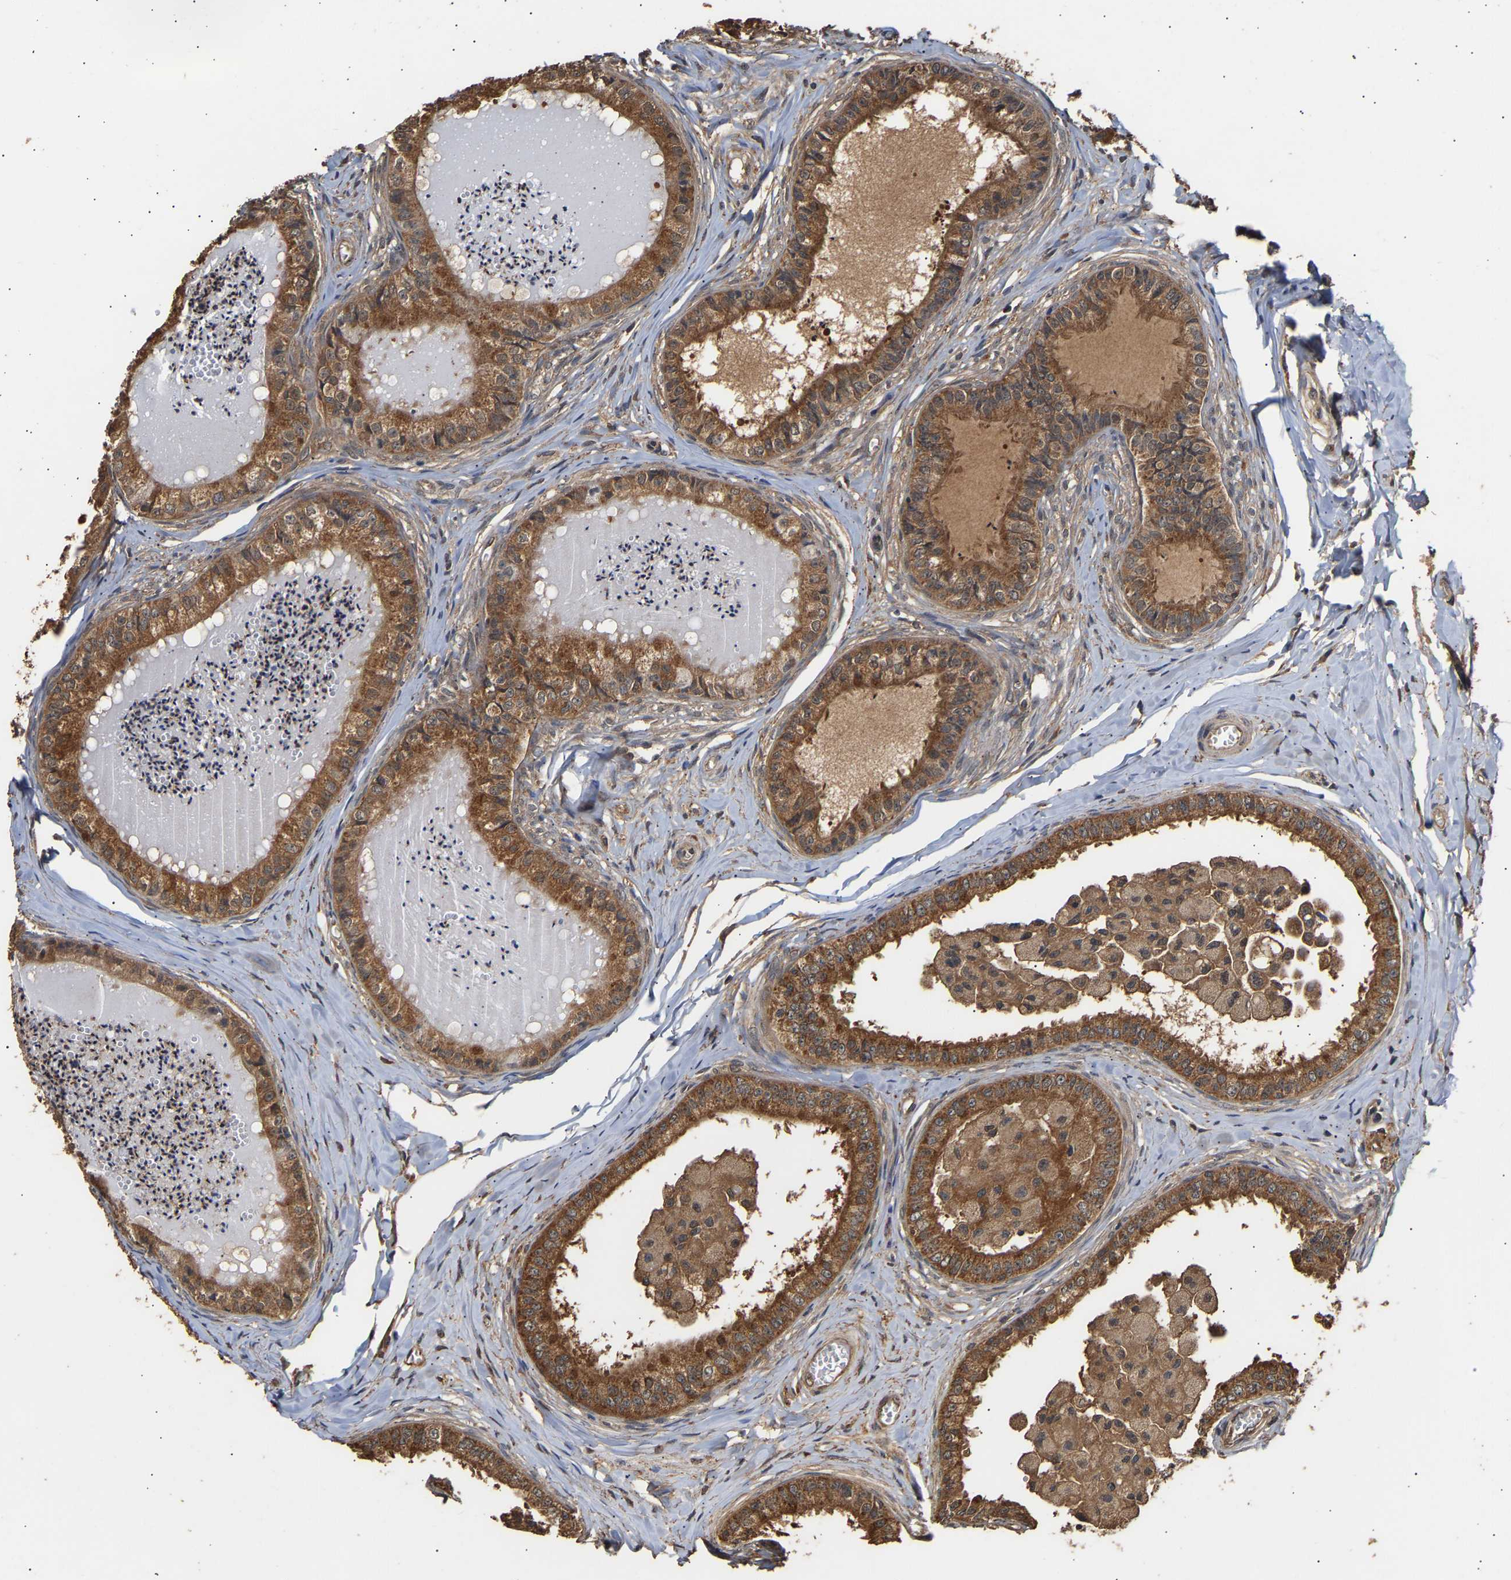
{"staining": {"intensity": "moderate", "quantity": ">75%", "location": "cytoplasmic/membranous"}, "tissue": "epididymis", "cell_type": "Glandular cells", "image_type": "normal", "snomed": [{"axis": "morphology", "description": "Normal tissue, NOS"}, {"axis": "topography", "description": "Epididymis"}], "caption": "DAB (3,3'-diaminobenzidine) immunohistochemical staining of unremarkable human epididymis demonstrates moderate cytoplasmic/membranous protein staining in approximately >75% of glandular cells. The staining was performed using DAB to visualize the protein expression in brown, while the nuclei were stained in blue with hematoxylin (Magnification: 20x).", "gene": "ZNF26", "patient": {"sex": "male", "age": 31}}